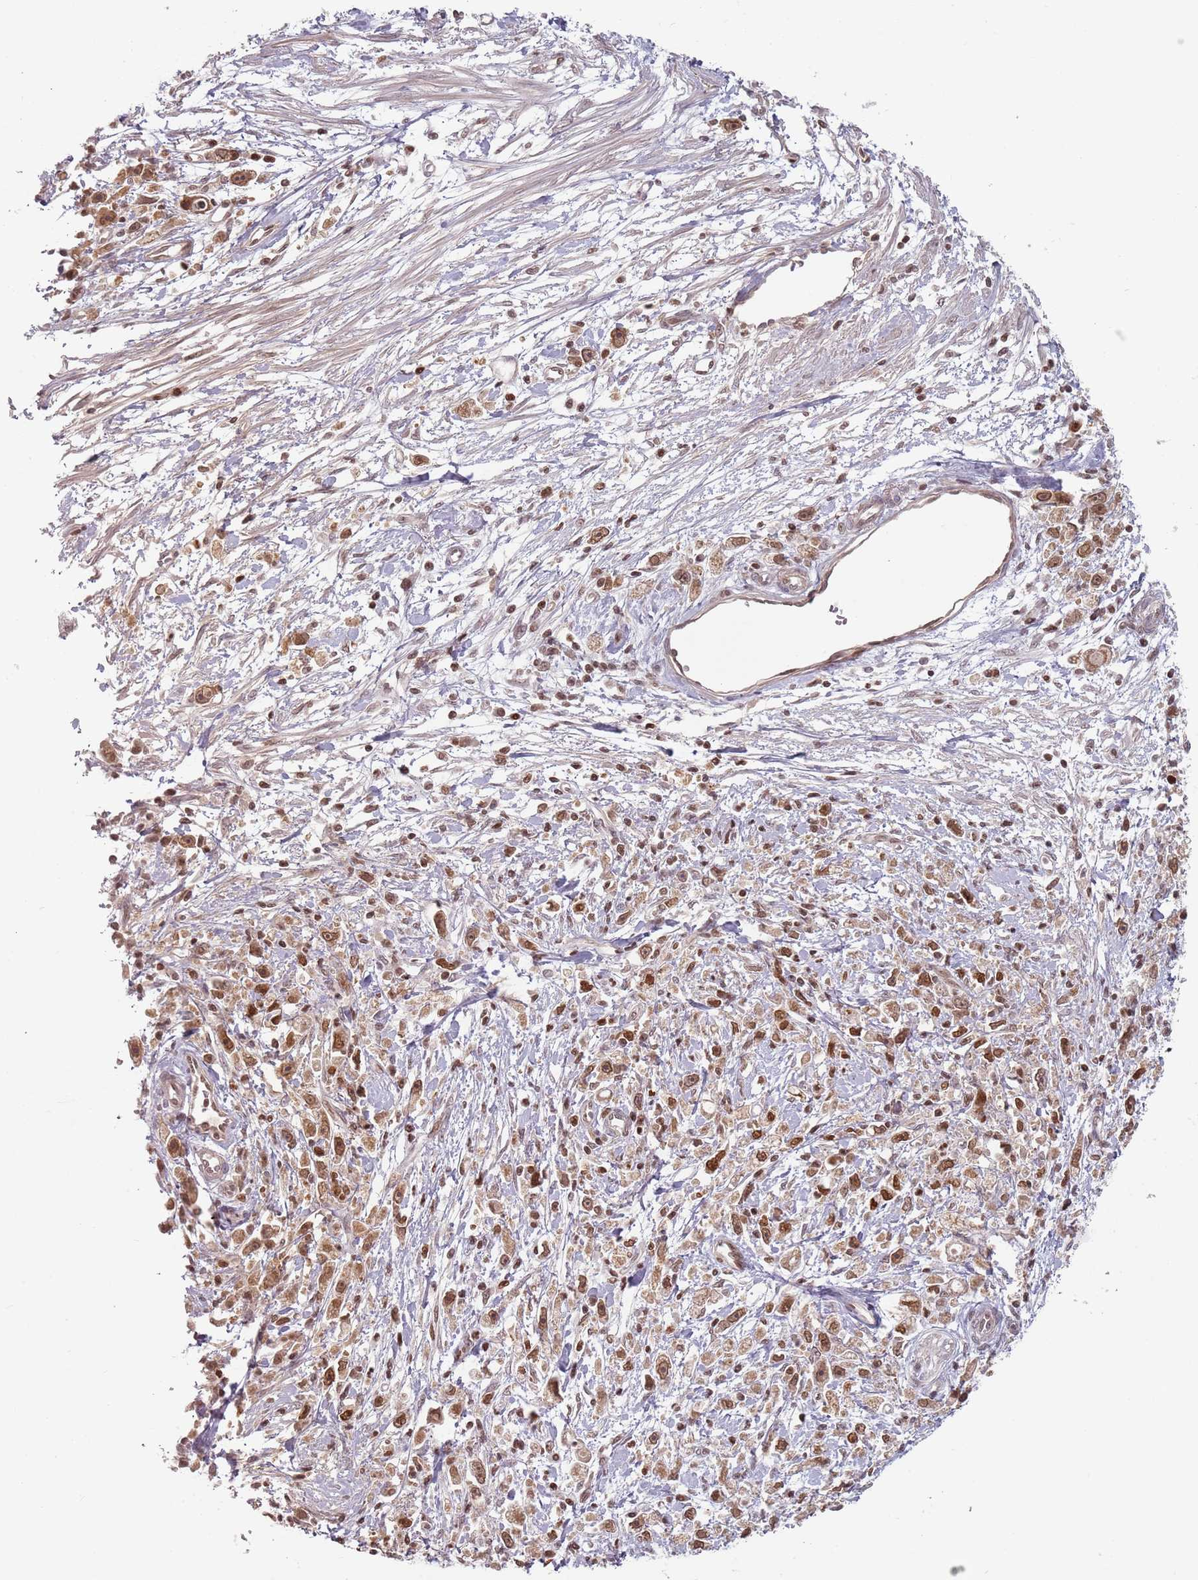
{"staining": {"intensity": "moderate", "quantity": ">75%", "location": "cytoplasmic/membranous,nuclear"}, "tissue": "stomach cancer", "cell_type": "Tumor cells", "image_type": "cancer", "snomed": [{"axis": "morphology", "description": "Adenocarcinoma, NOS"}, {"axis": "topography", "description": "Stomach"}], "caption": "Tumor cells reveal medium levels of moderate cytoplasmic/membranous and nuclear staining in about >75% of cells in human stomach cancer.", "gene": "NUP50", "patient": {"sex": "female", "age": 59}}